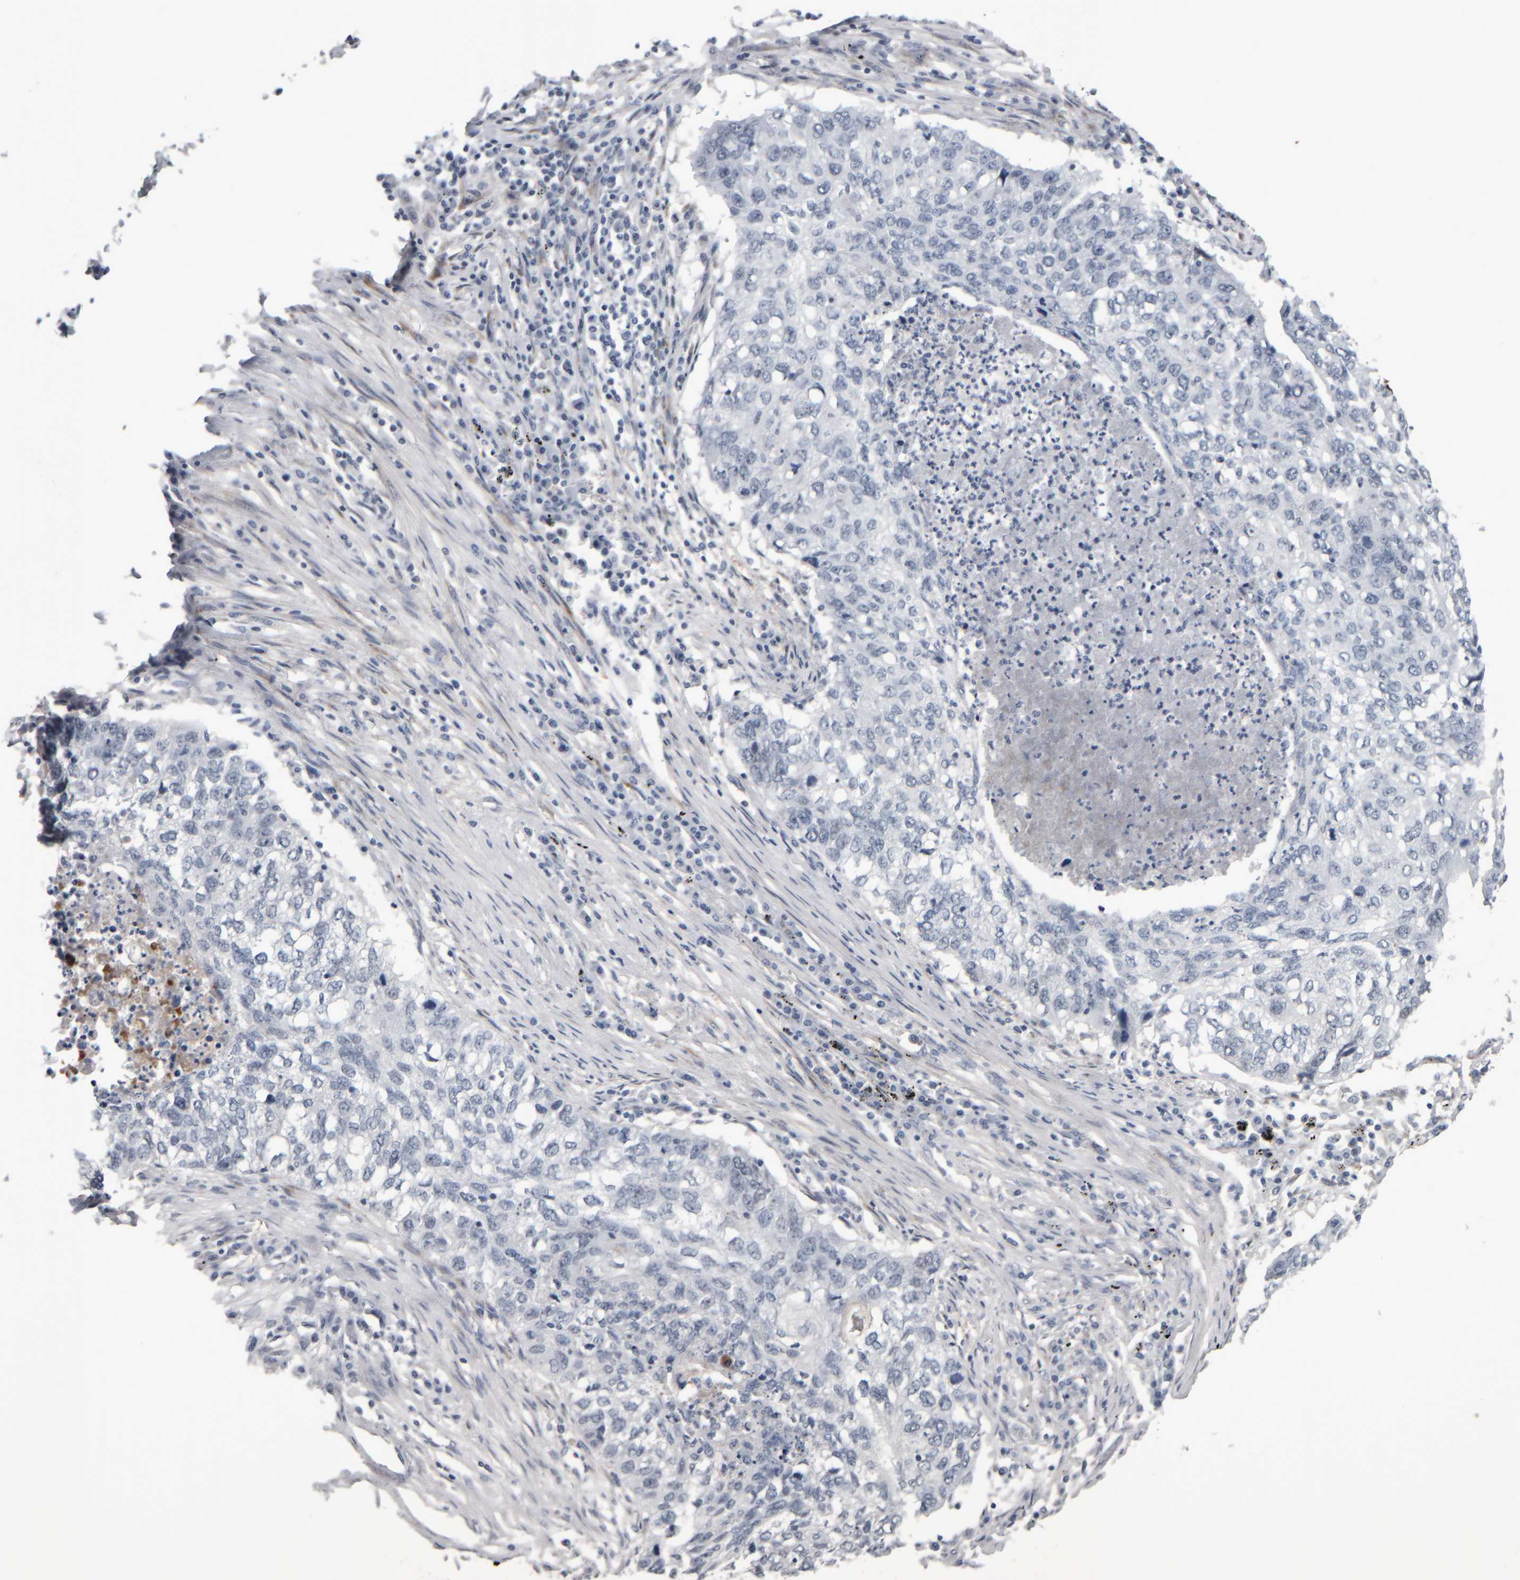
{"staining": {"intensity": "negative", "quantity": "none", "location": "none"}, "tissue": "lung cancer", "cell_type": "Tumor cells", "image_type": "cancer", "snomed": [{"axis": "morphology", "description": "Squamous cell carcinoma, NOS"}, {"axis": "topography", "description": "Lung"}], "caption": "Immunohistochemical staining of human lung cancer reveals no significant positivity in tumor cells. The staining is performed using DAB (3,3'-diaminobenzidine) brown chromogen with nuclei counter-stained in using hematoxylin.", "gene": "COL14A1", "patient": {"sex": "female", "age": 63}}